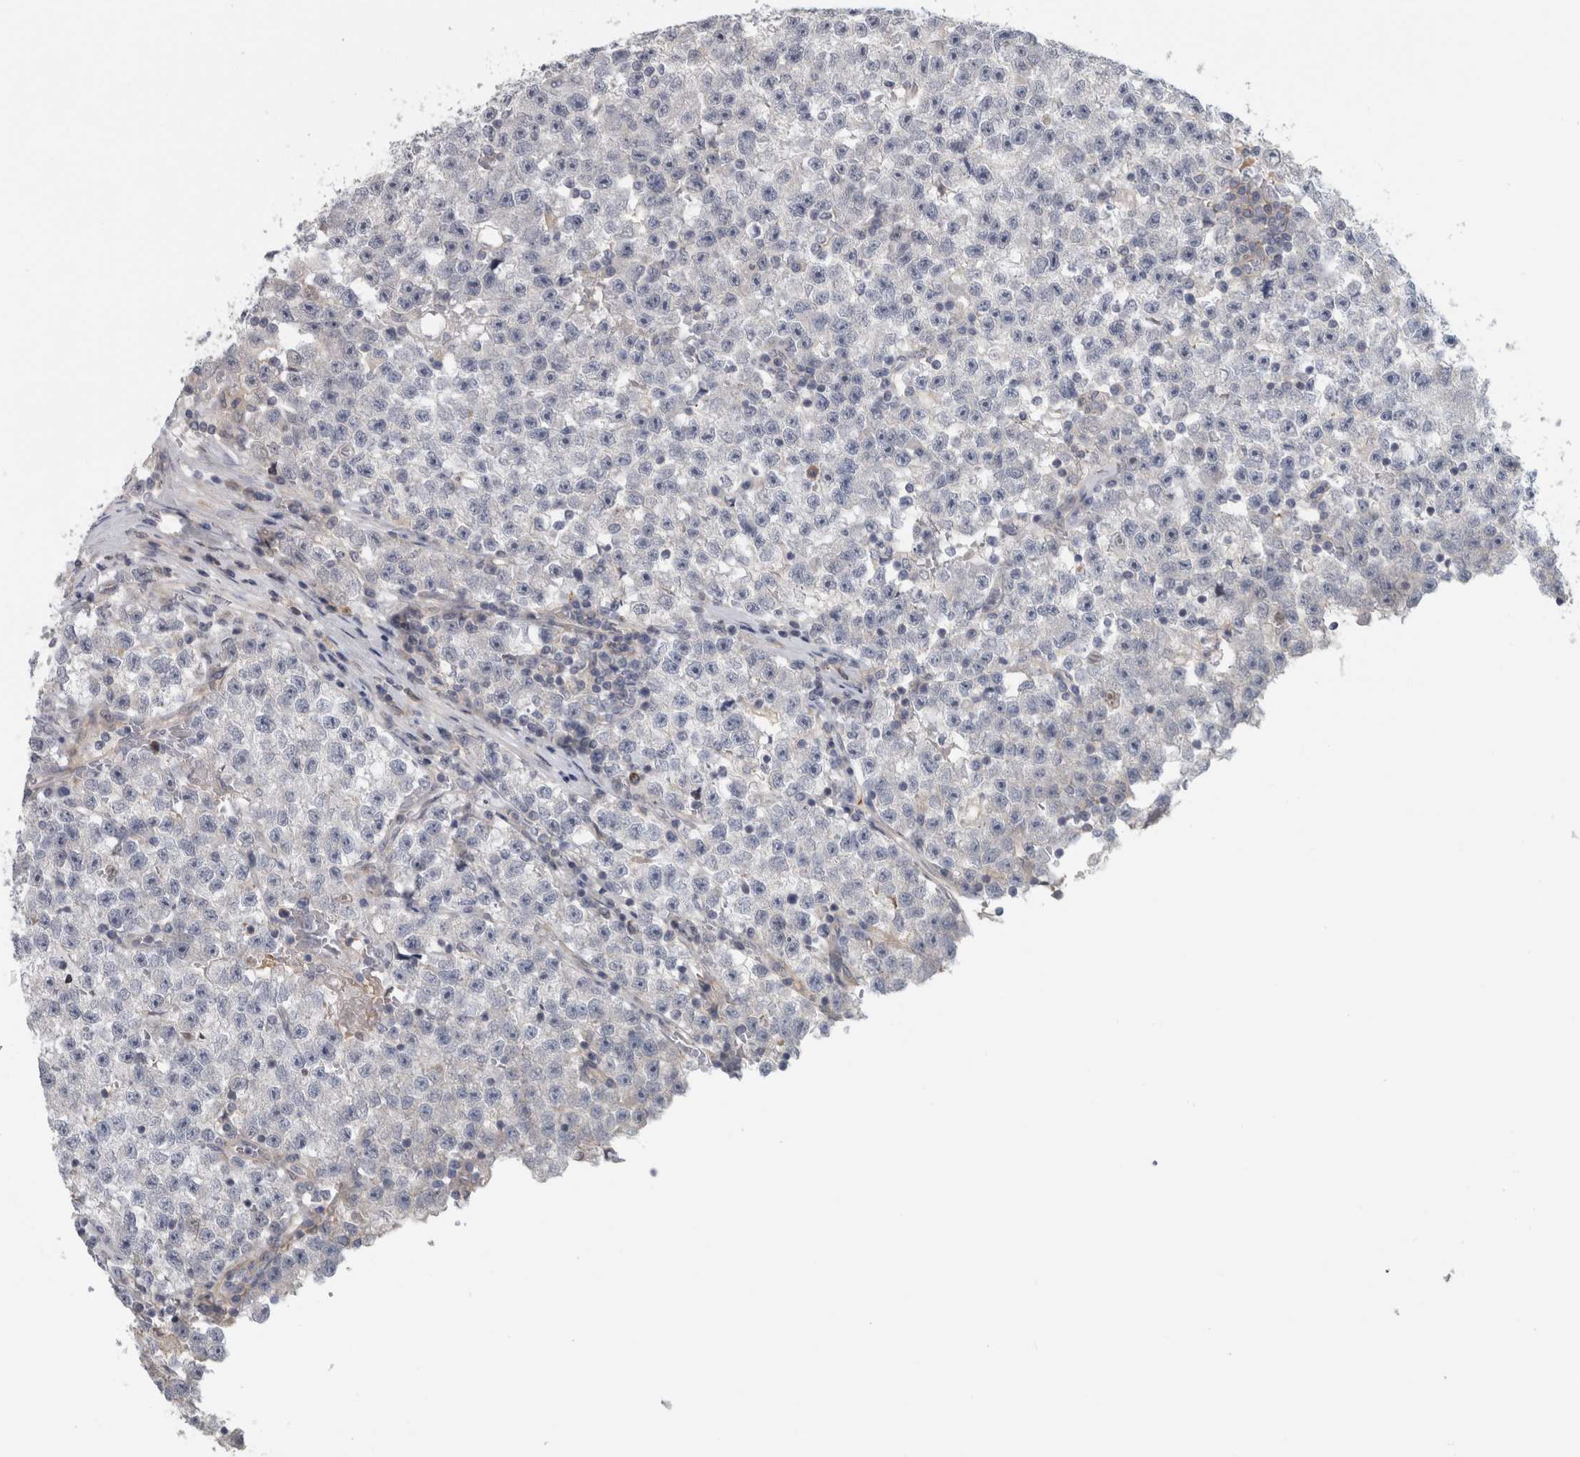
{"staining": {"intensity": "negative", "quantity": "none", "location": "none"}, "tissue": "testis cancer", "cell_type": "Tumor cells", "image_type": "cancer", "snomed": [{"axis": "morphology", "description": "Seminoma, NOS"}, {"axis": "topography", "description": "Testis"}], "caption": "DAB (3,3'-diaminobenzidine) immunohistochemical staining of testis cancer reveals no significant positivity in tumor cells.", "gene": "ZNF804B", "patient": {"sex": "male", "age": 22}}